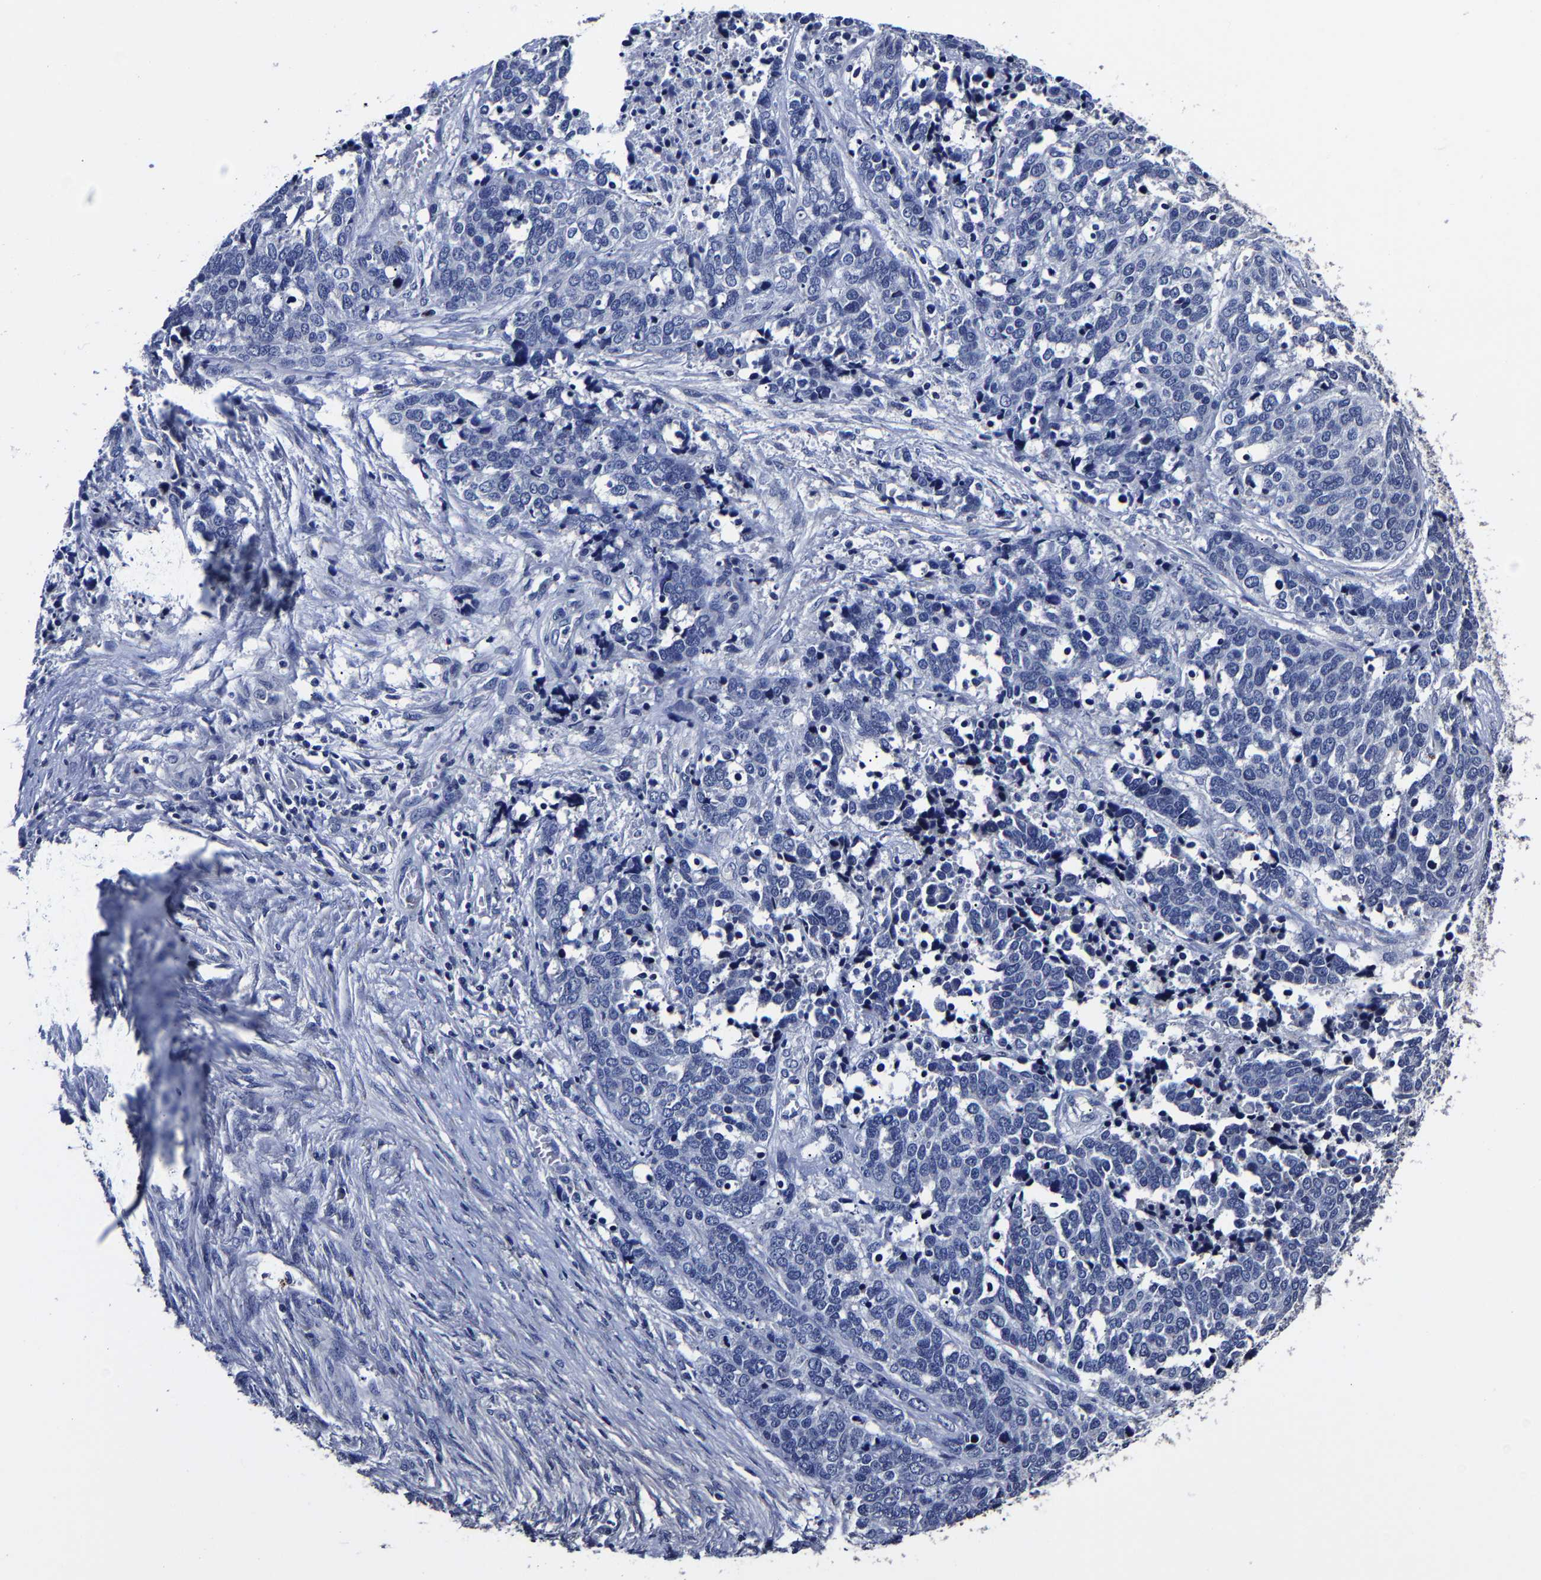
{"staining": {"intensity": "negative", "quantity": "none", "location": "none"}, "tissue": "ovarian cancer", "cell_type": "Tumor cells", "image_type": "cancer", "snomed": [{"axis": "morphology", "description": "Cystadenocarcinoma, serous, NOS"}, {"axis": "topography", "description": "Ovary"}], "caption": "An image of human ovarian serous cystadenocarcinoma is negative for staining in tumor cells.", "gene": "AKAP4", "patient": {"sex": "female", "age": 44}}